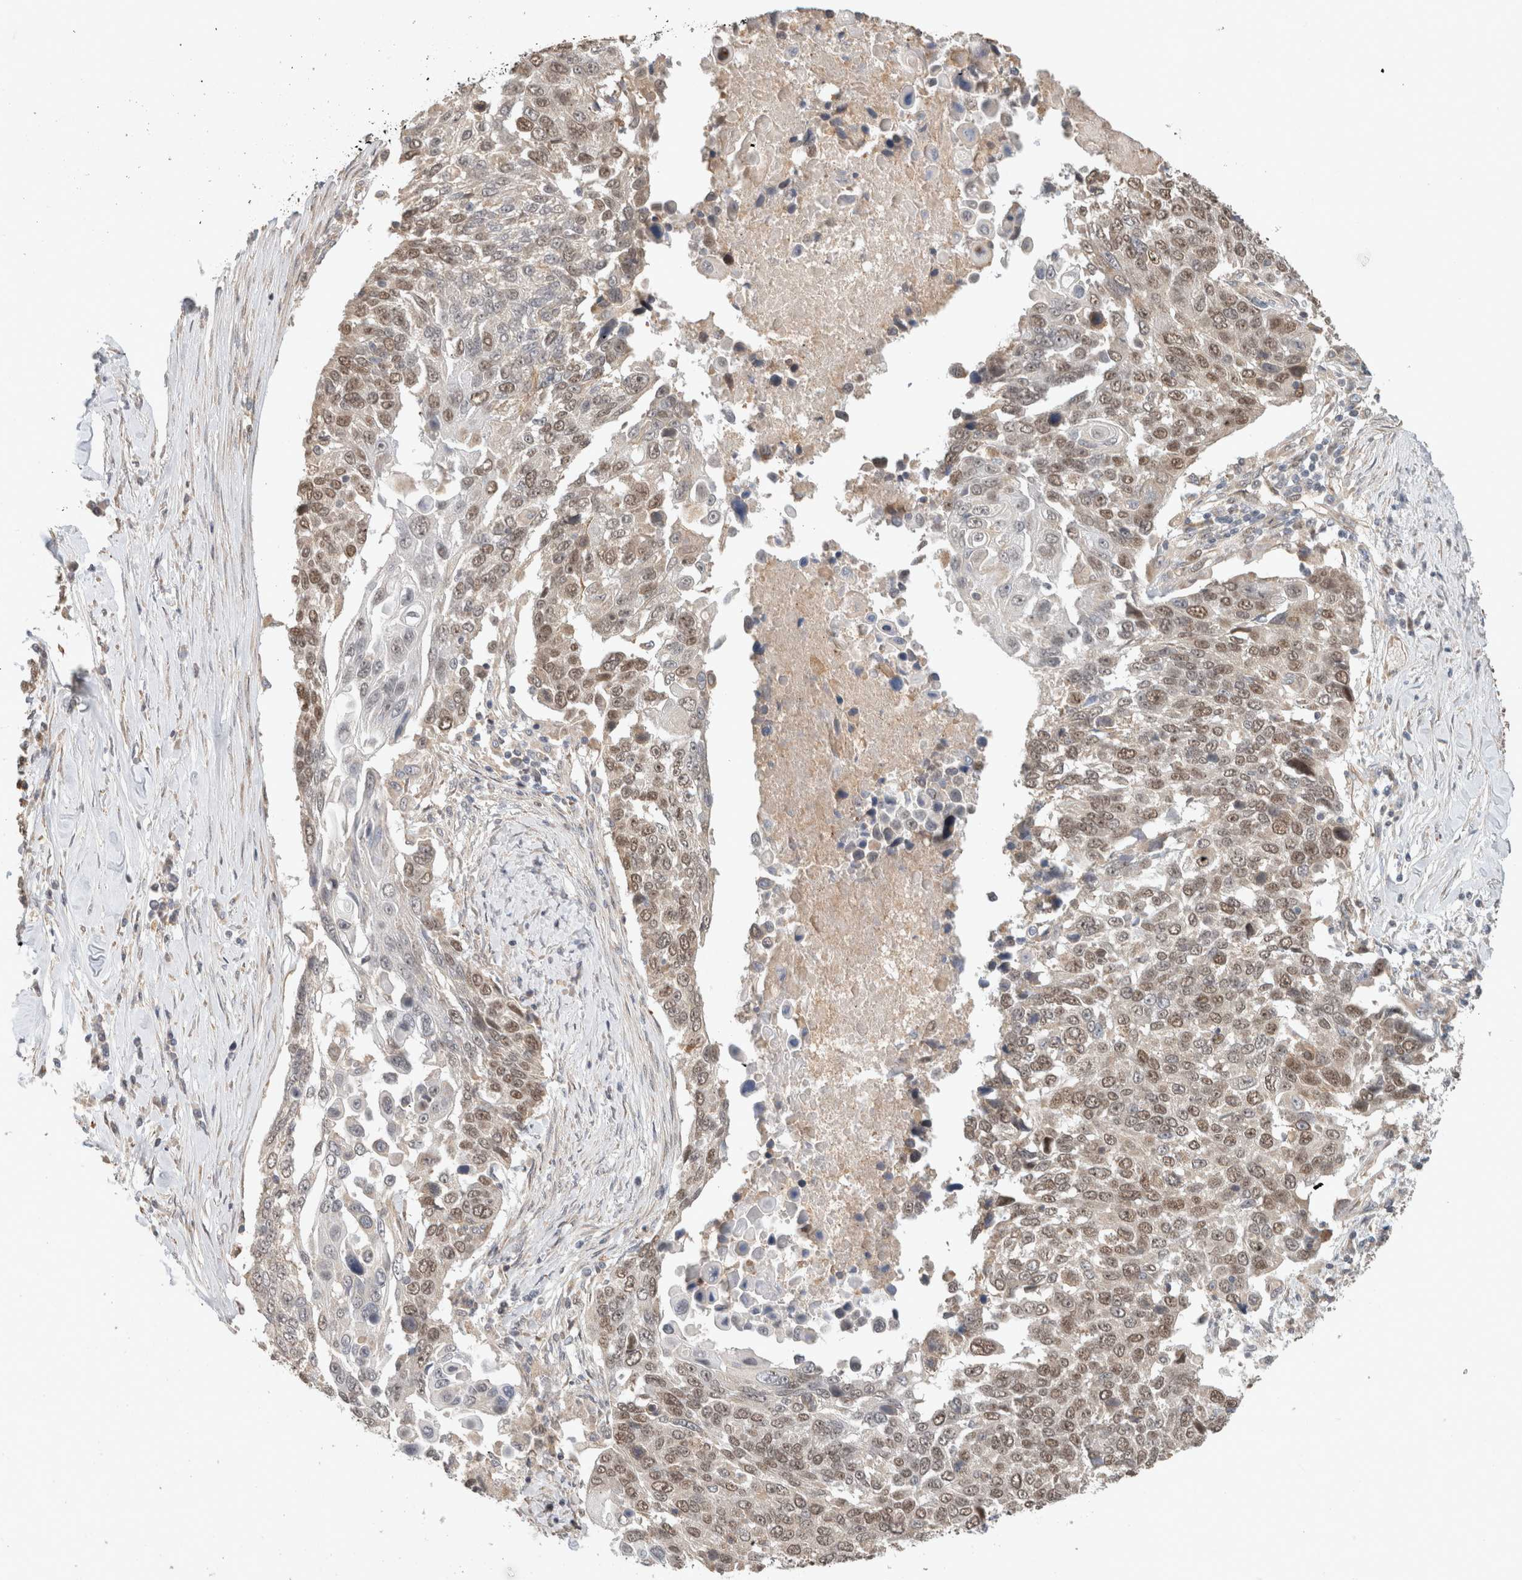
{"staining": {"intensity": "weak", "quantity": ">75%", "location": "nuclear"}, "tissue": "lung cancer", "cell_type": "Tumor cells", "image_type": "cancer", "snomed": [{"axis": "morphology", "description": "Squamous cell carcinoma, NOS"}, {"axis": "topography", "description": "Lung"}], "caption": "High-power microscopy captured an immunohistochemistry (IHC) image of squamous cell carcinoma (lung), revealing weak nuclear expression in about >75% of tumor cells.", "gene": "GINS4", "patient": {"sex": "male", "age": 66}}